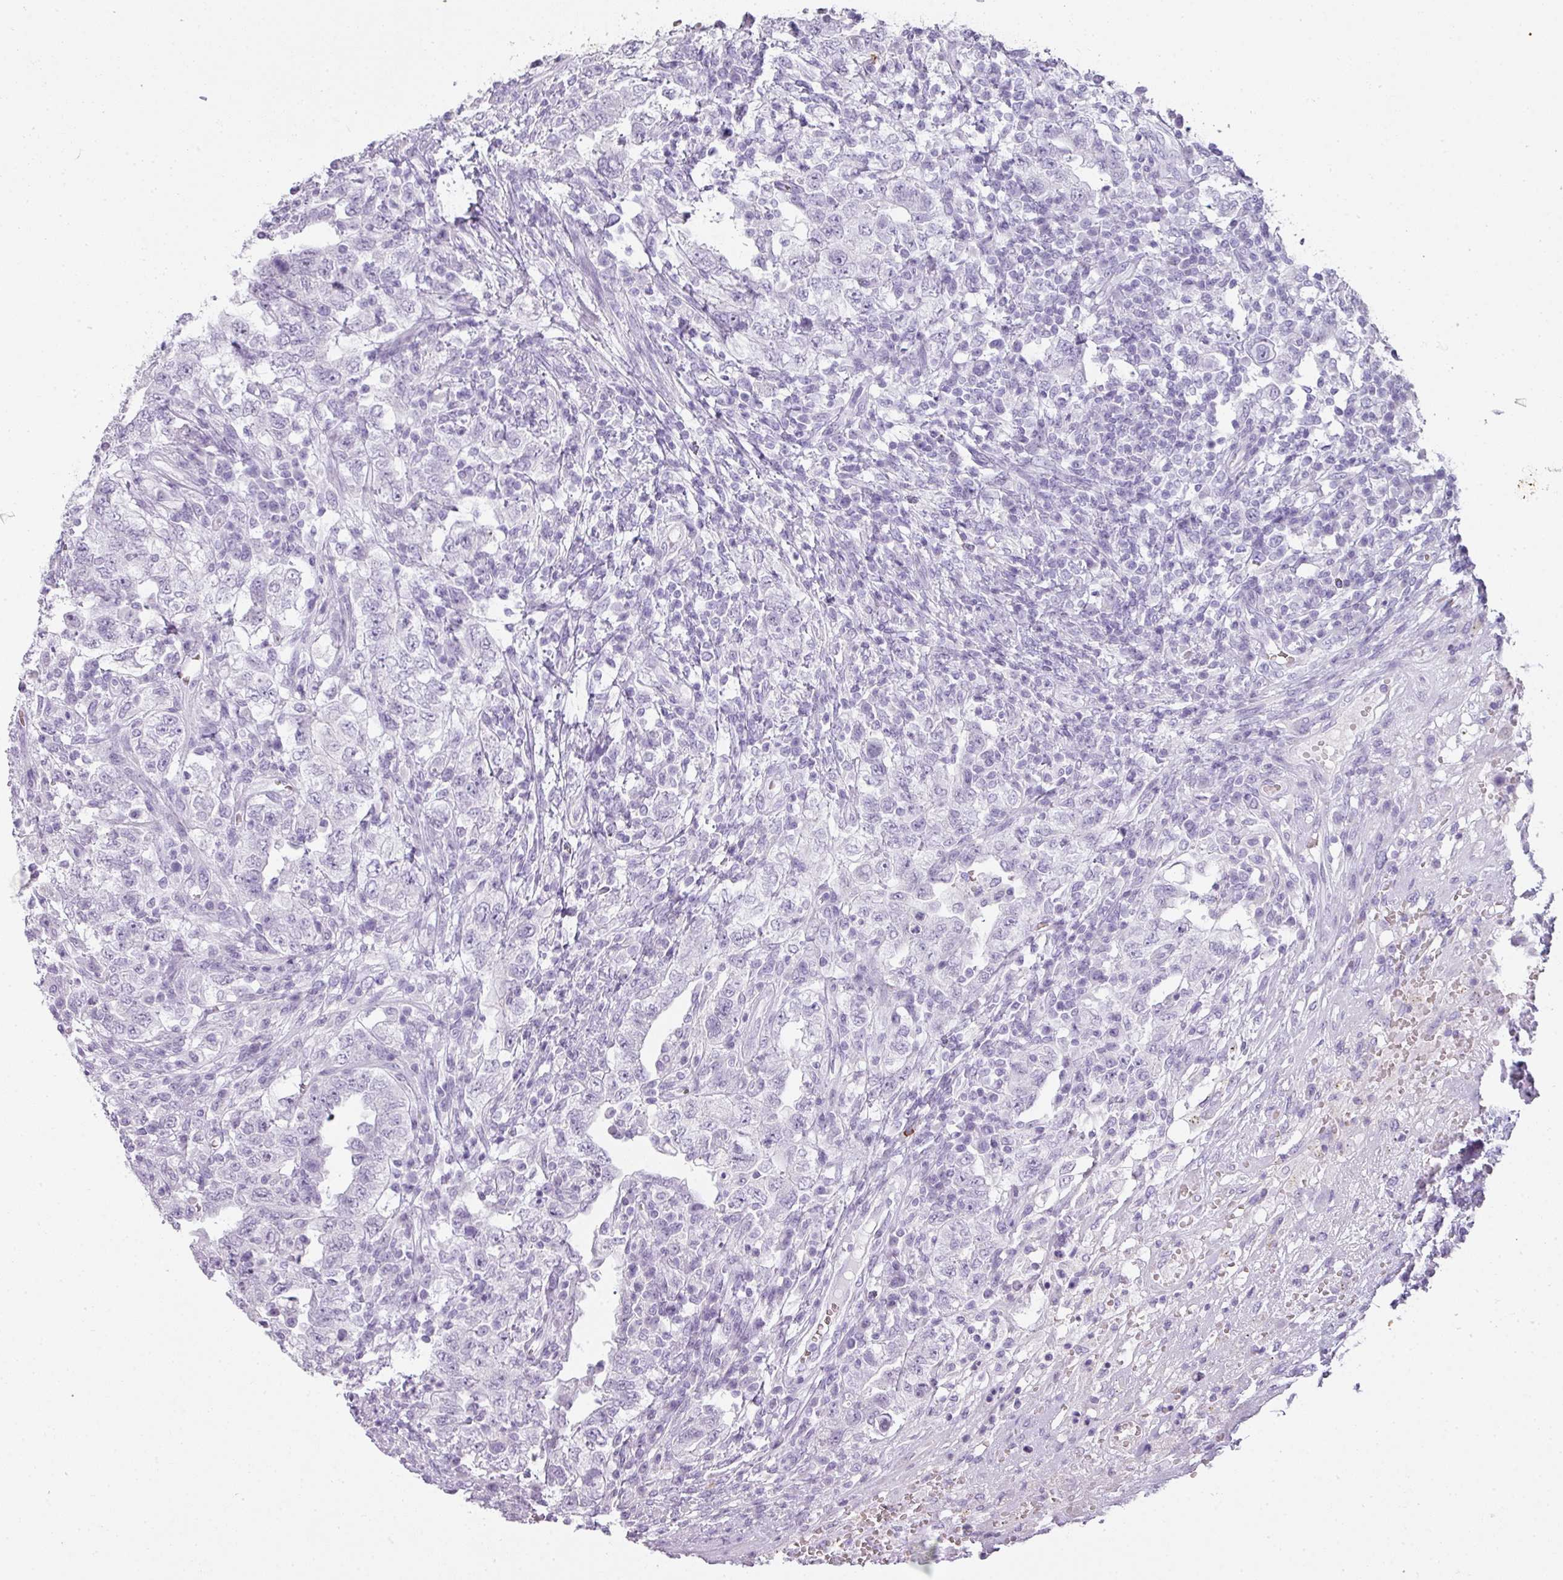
{"staining": {"intensity": "negative", "quantity": "none", "location": "none"}, "tissue": "testis cancer", "cell_type": "Tumor cells", "image_type": "cancer", "snomed": [{"axis": "morphology", "description": "Carcinoma, Embryonal, NOS"}, {"axis": "topography", "description": "Testis"}], "caption": "The photomicrograph shows no staining of tumor cells in testis embryonal carcinoma. (DAB (3,3'-diaminobenzidine) immunohistochemistry (IHC) with hematoxylin counter stain).", "gene": "RBMY1F", "patient": {"sex": "male", "age": 26}}